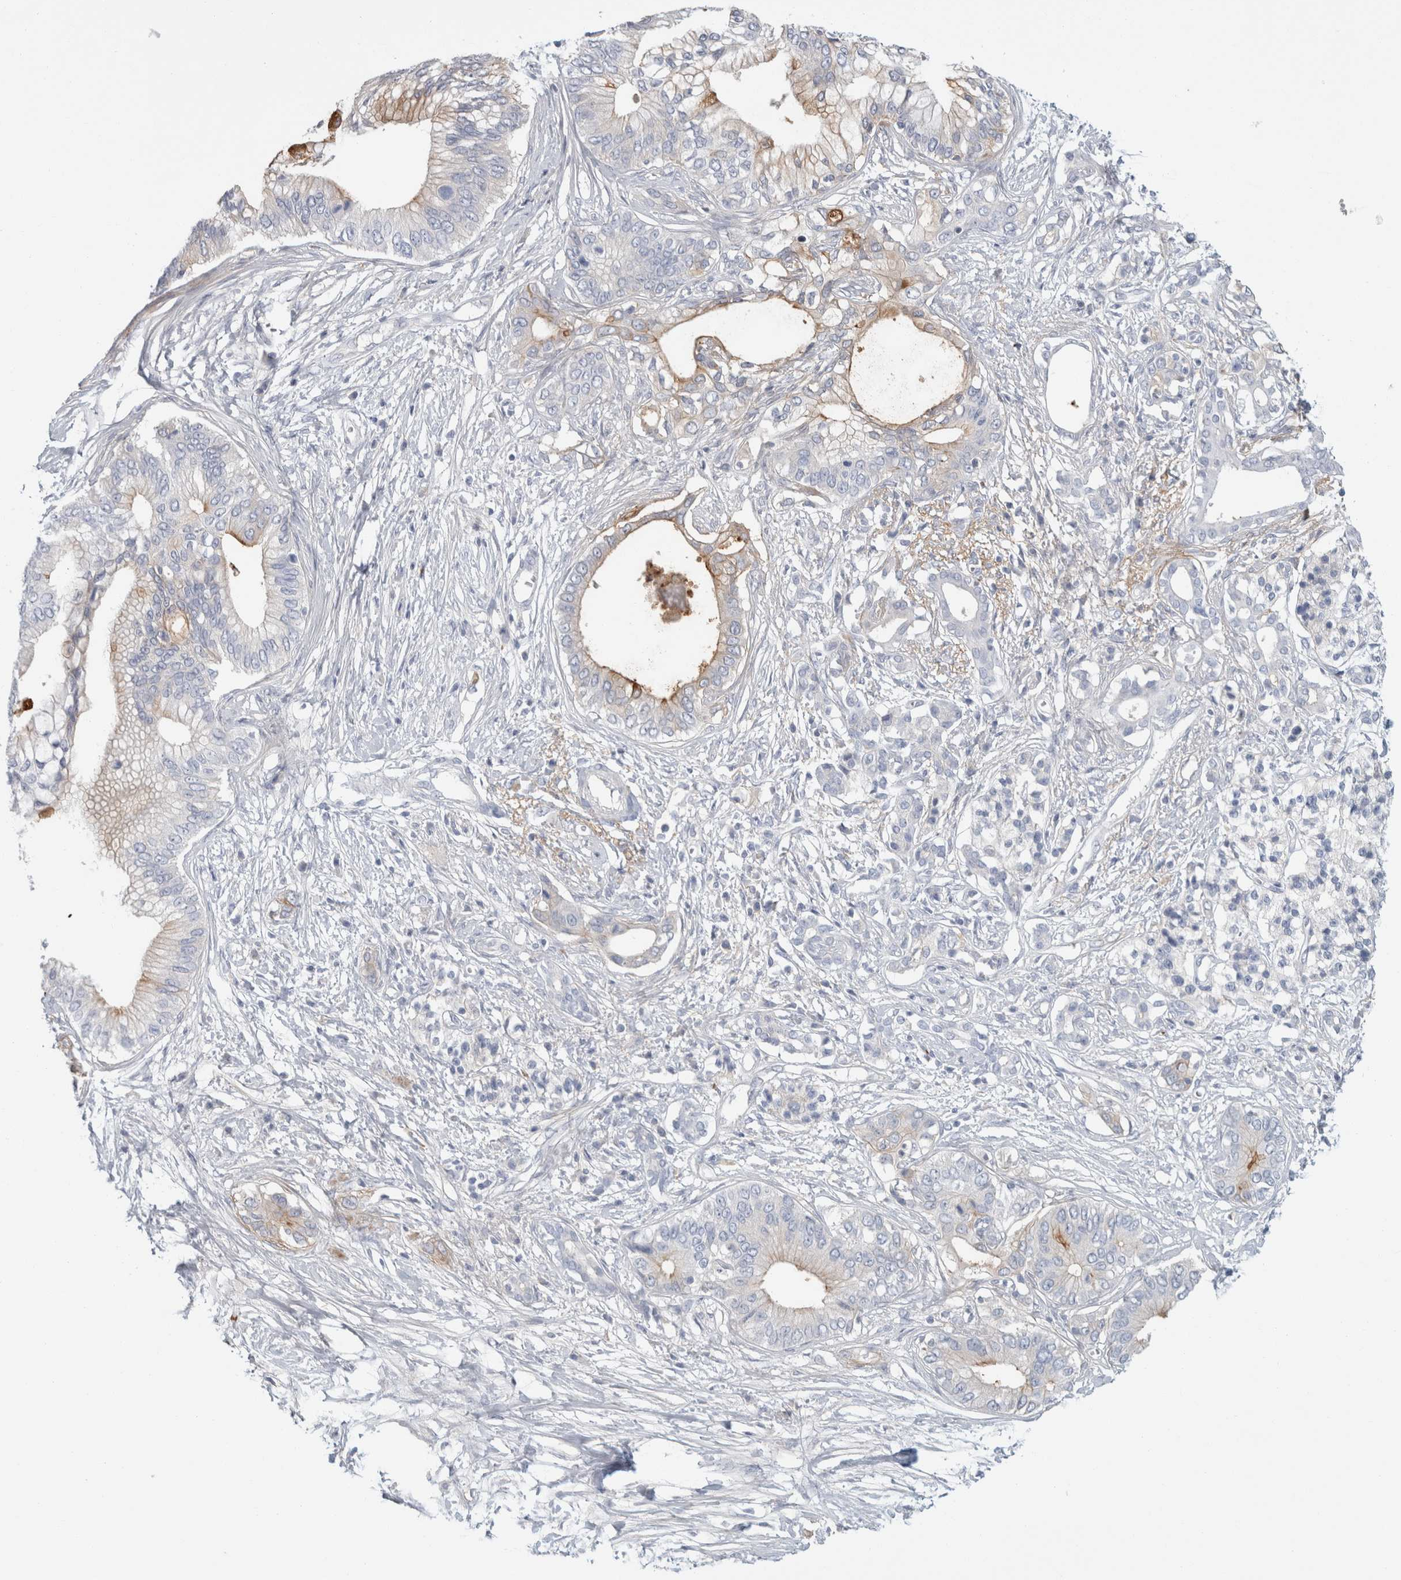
{"staining": {"intensity": "weak", "quantity": "<25%", "location": "cytoplasmic/membranous"}, "tissue": "pancreatic cancer", "cell_type": "Tumor cells", "image_type": "cancer", "snomed": [{"axis": "morphology", "description": "Normal tissue, NOS"}, {"axis": "morphology", "description": "Adenocarcinoma, NOS"}, {"axis": "topography", "description": "Pancreas"}, {"axis": "topography", "description": "Peripheral nerve tissue"}], "caption": "Immunohistochemistry of adenocarcinoma (pancreatic) demonstrates no expression in tumor cells.", "gene": "CD55", "patient": {"sex": "male", "age": 59}}